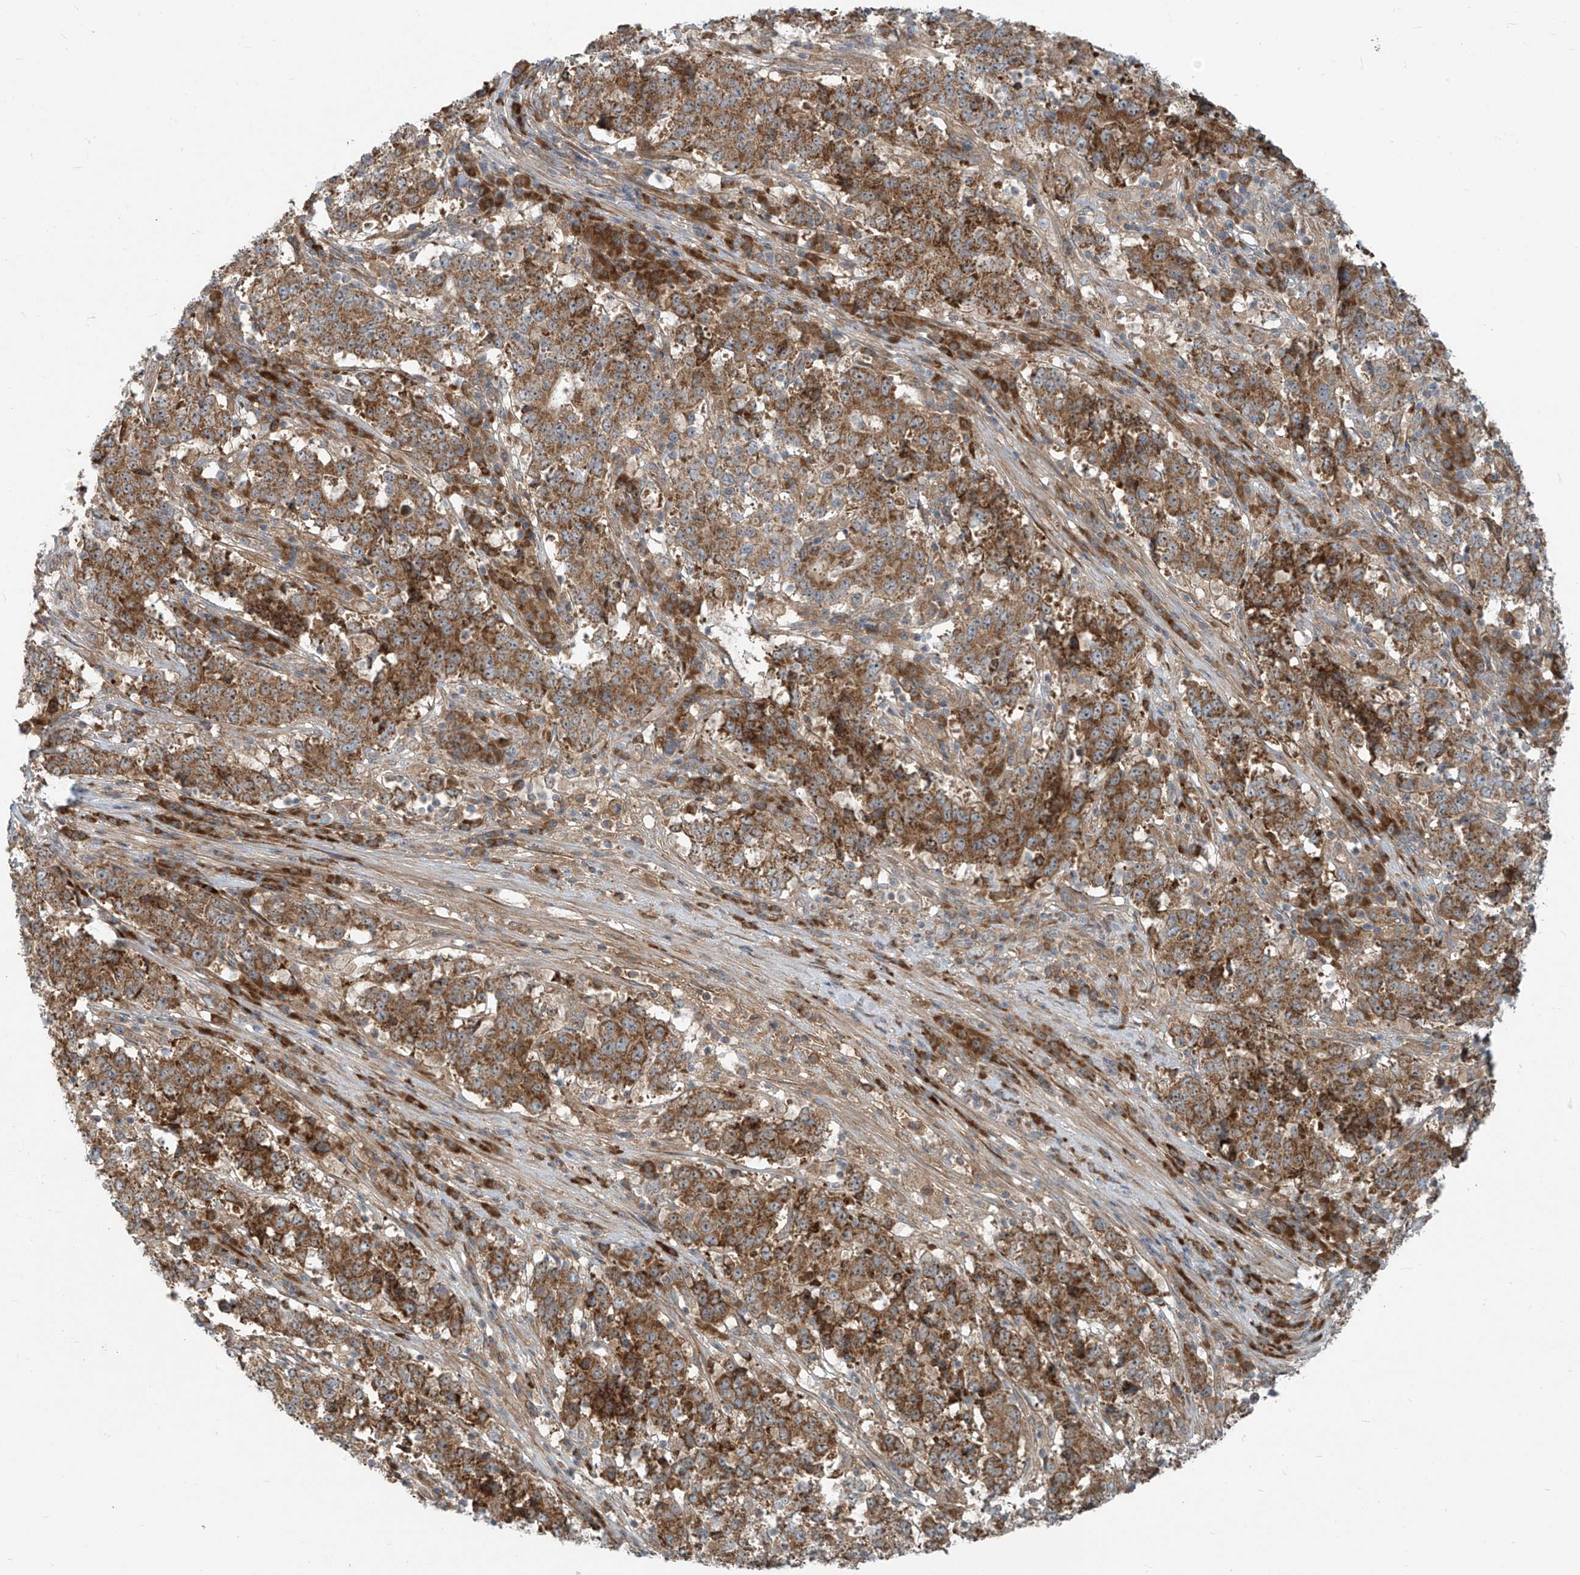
{"staining": {"intensity": "strong", "quantity": ">75%", "location": "cytoplasmic/membranous"}, "tissue": "stomach cancer", "cell_type": "Tumor cells", "image_type": "cancer", "snomed": [{"axis": "morphology", "description": "Adenocarcinoma, NOS"}, {"axis": "topography", "description": "Stomach"}], "caption": "Protein staining displays strong cytoplasmic/membranous expression in approximately >75% of tumor cells in stomach cancer. Nuclei are stained in blue.", "gene": "KATNIP", "patient": {"sex": "male", "age": 59}}